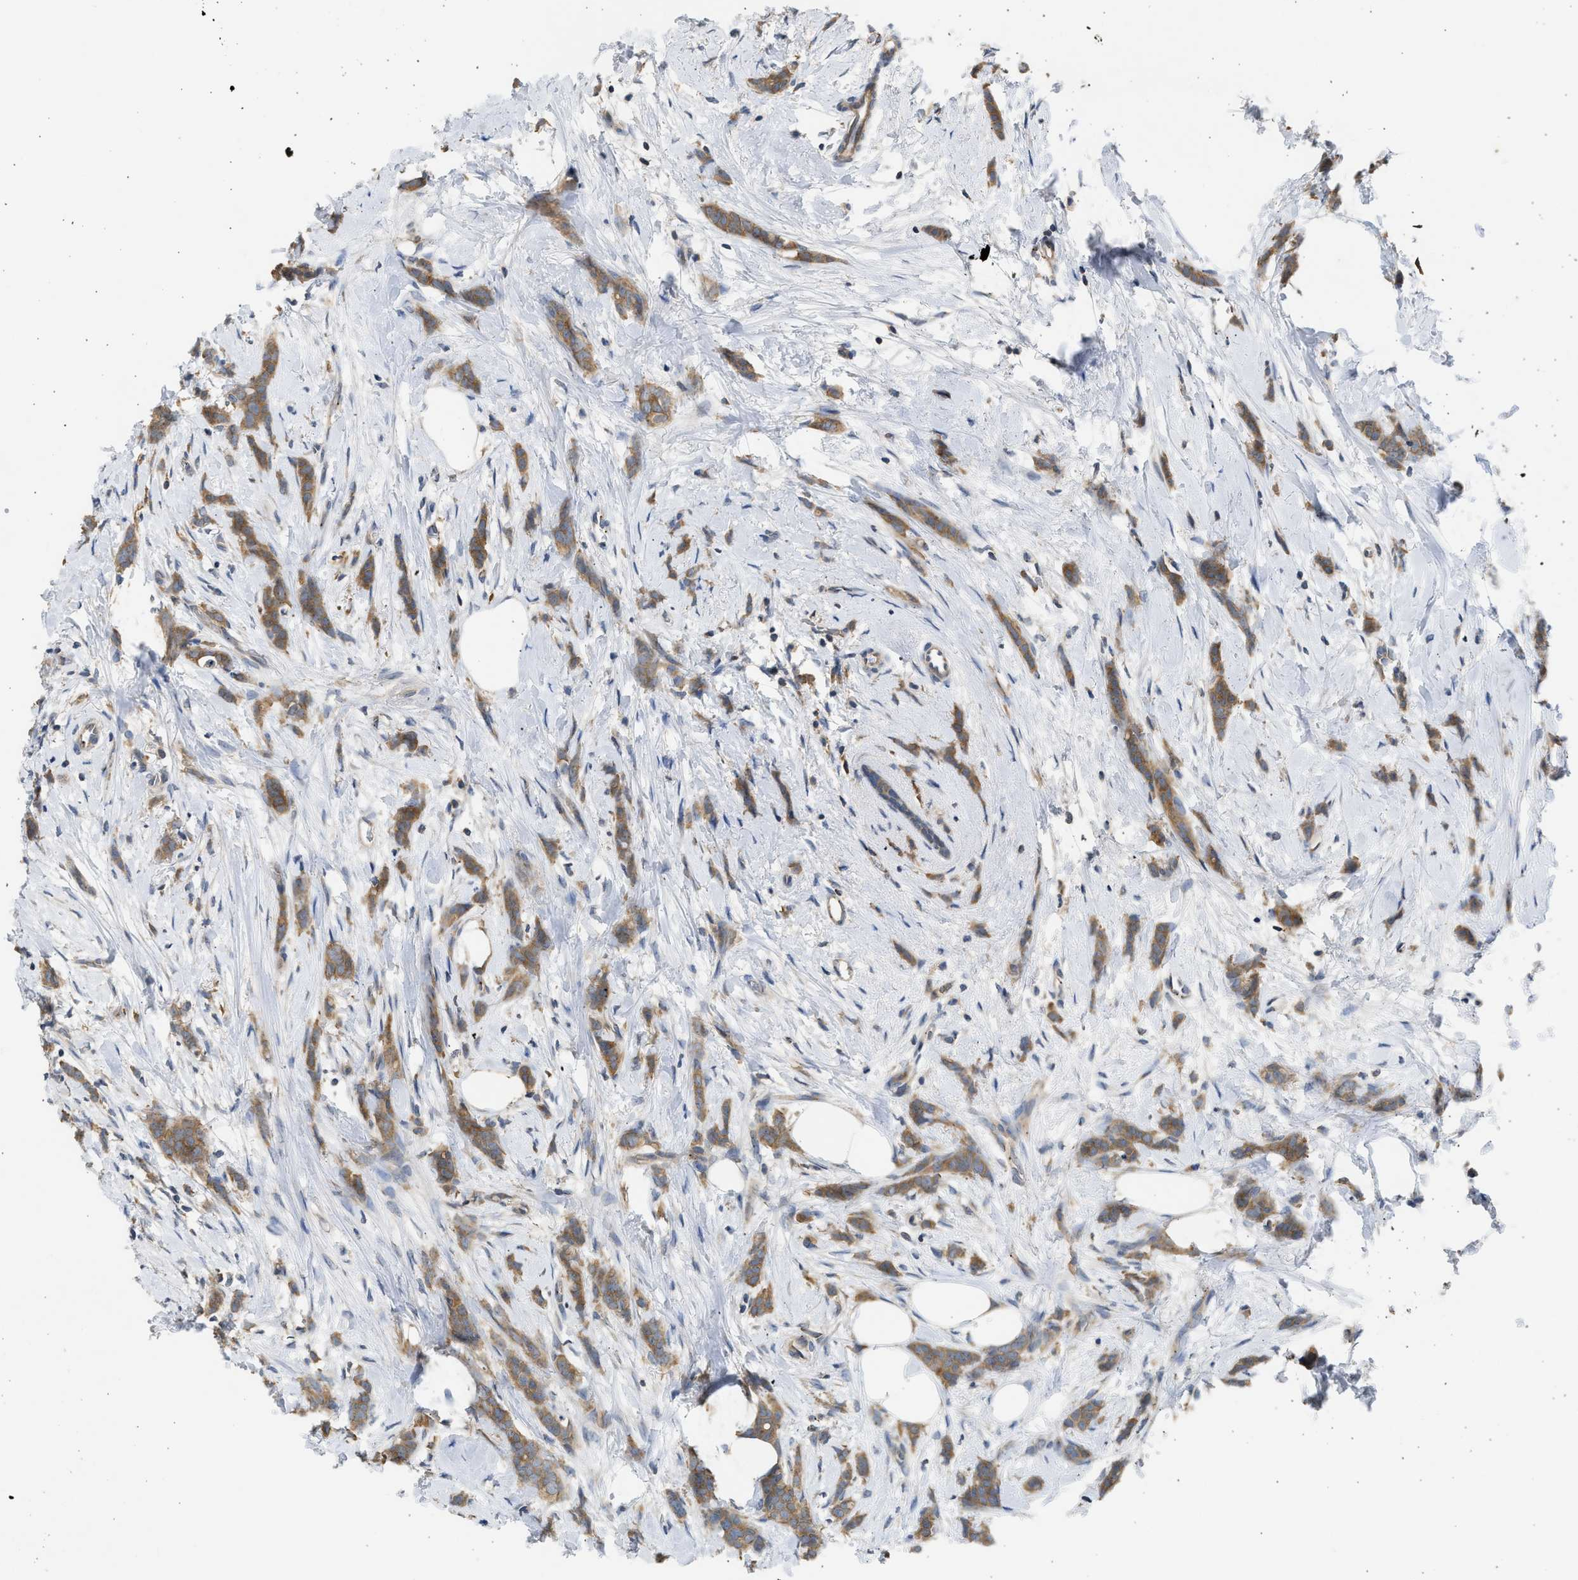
{"staining": {"intensity": "moderate", "quantity": ">75%", "location": "cytoplasmic/membranous"}, "tissue": "breast cancer", "cell_type": "Tumor cells", "image_type": "cancer", "snomed": [{"axis": "morphology", "description": "Lobular carcinoma, in situ"}, {"axis": "morphology", "description": "Lobular carcinoma"}, {"axis": "topography", "description": "Breast"}], "caption": "High-magnification brightfield microscopy of breast lobular carcinoma stained with DAB (brown) and counterstained with hematoxylin (blue). tumor cells exhibit moderate cytoplasmic/membranous positivity is identified in about>75% of cells.", "gene": "CYP1A1", "patient": {"sex": "female", "age": 41}}